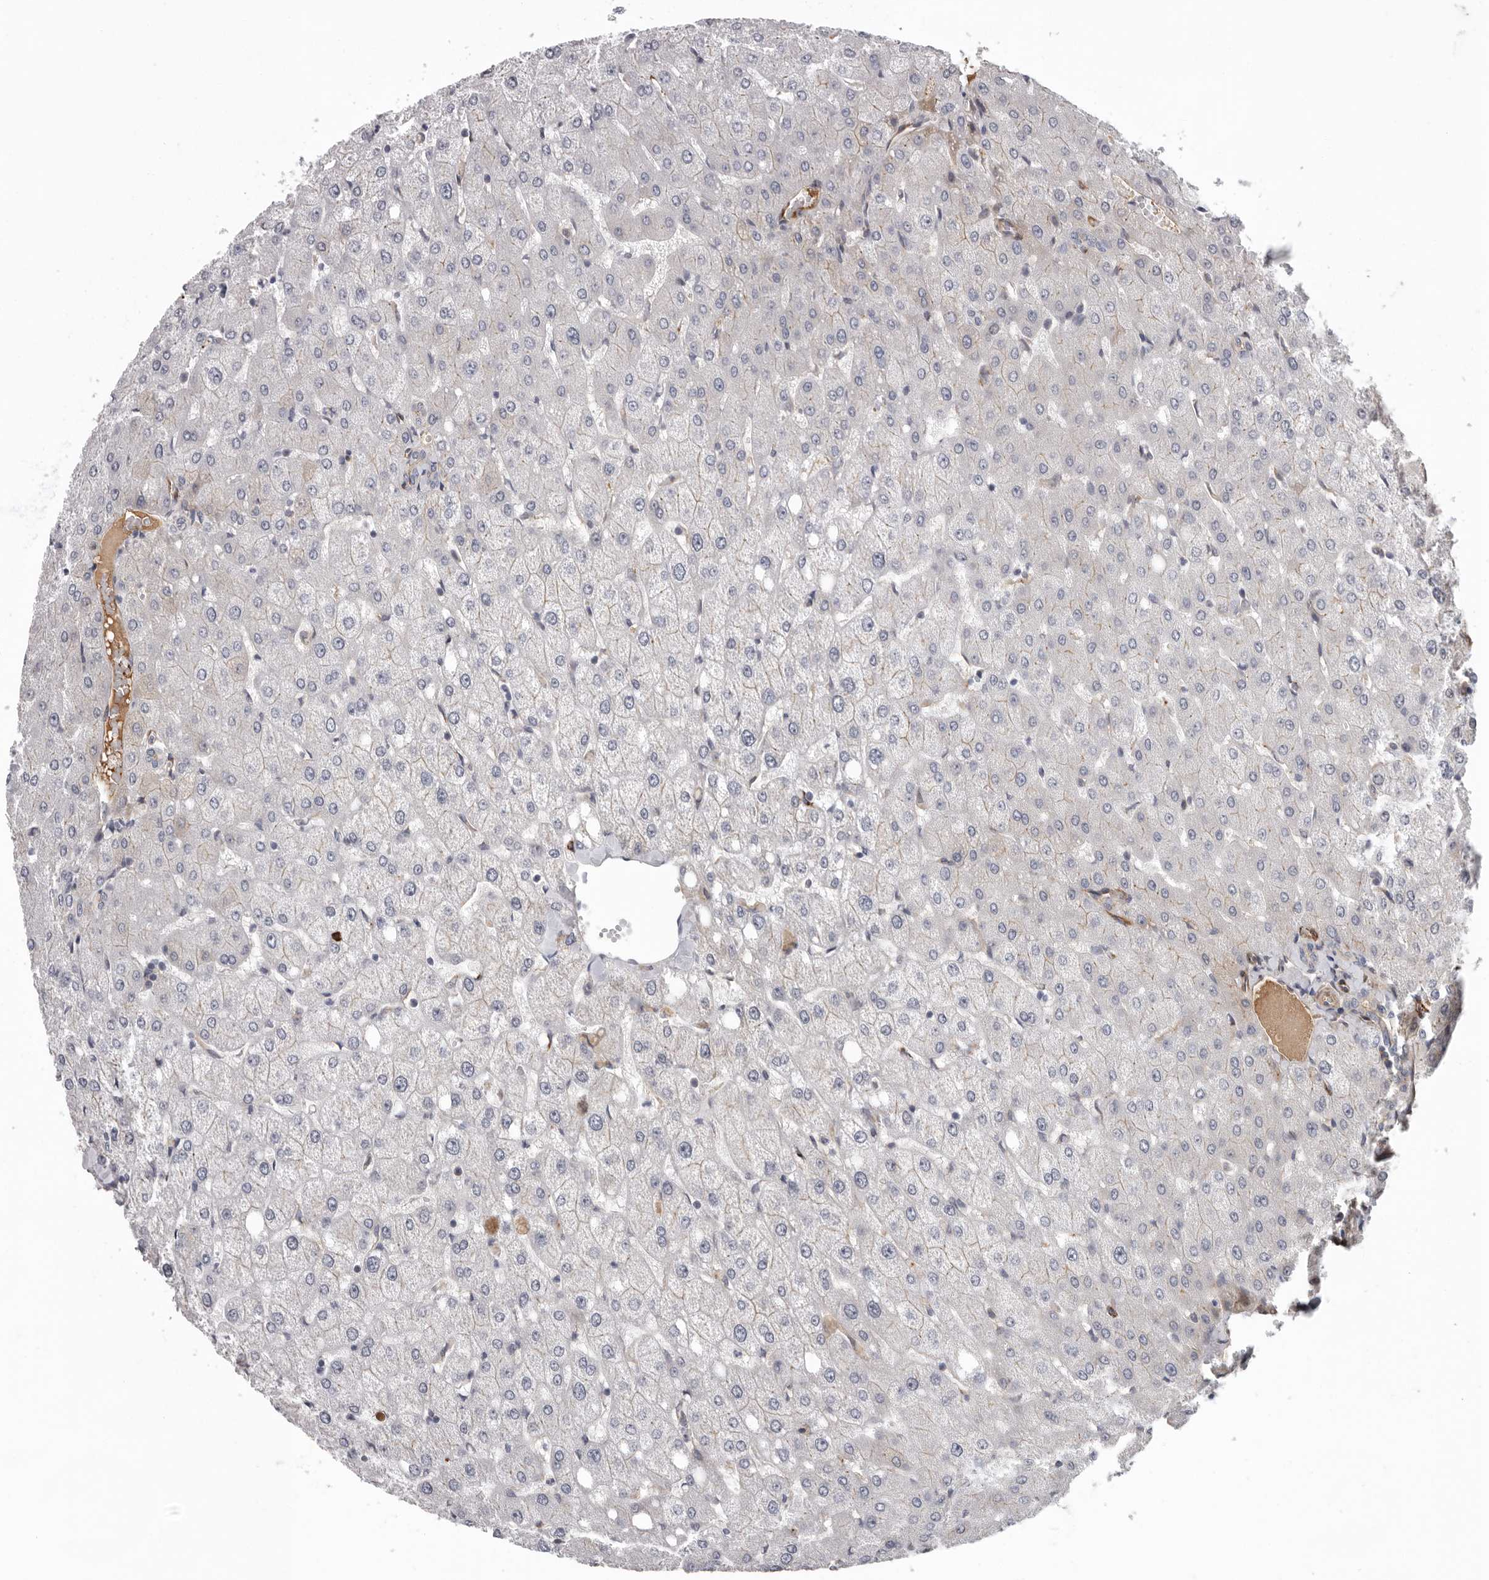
{"staining": {"intensity": "negative", "quantity": "none", "location": "none"}, "tissue": "liver", "cell_type": "Cholangiocytes", "image_type": "normal", "snomed": [{"axis": "morphology", "description": "Normal tissue, NOS"}, {"axis": "topography", "description": "Liver"}], "caption": "Immunohistochemistry (IHC) photomicrograph of benign liver stained for a protein (brown), which shows no staining in cholangiocytes.", "gene": "ATXN3L", "patient": {"sex": "female", "age": 54}}